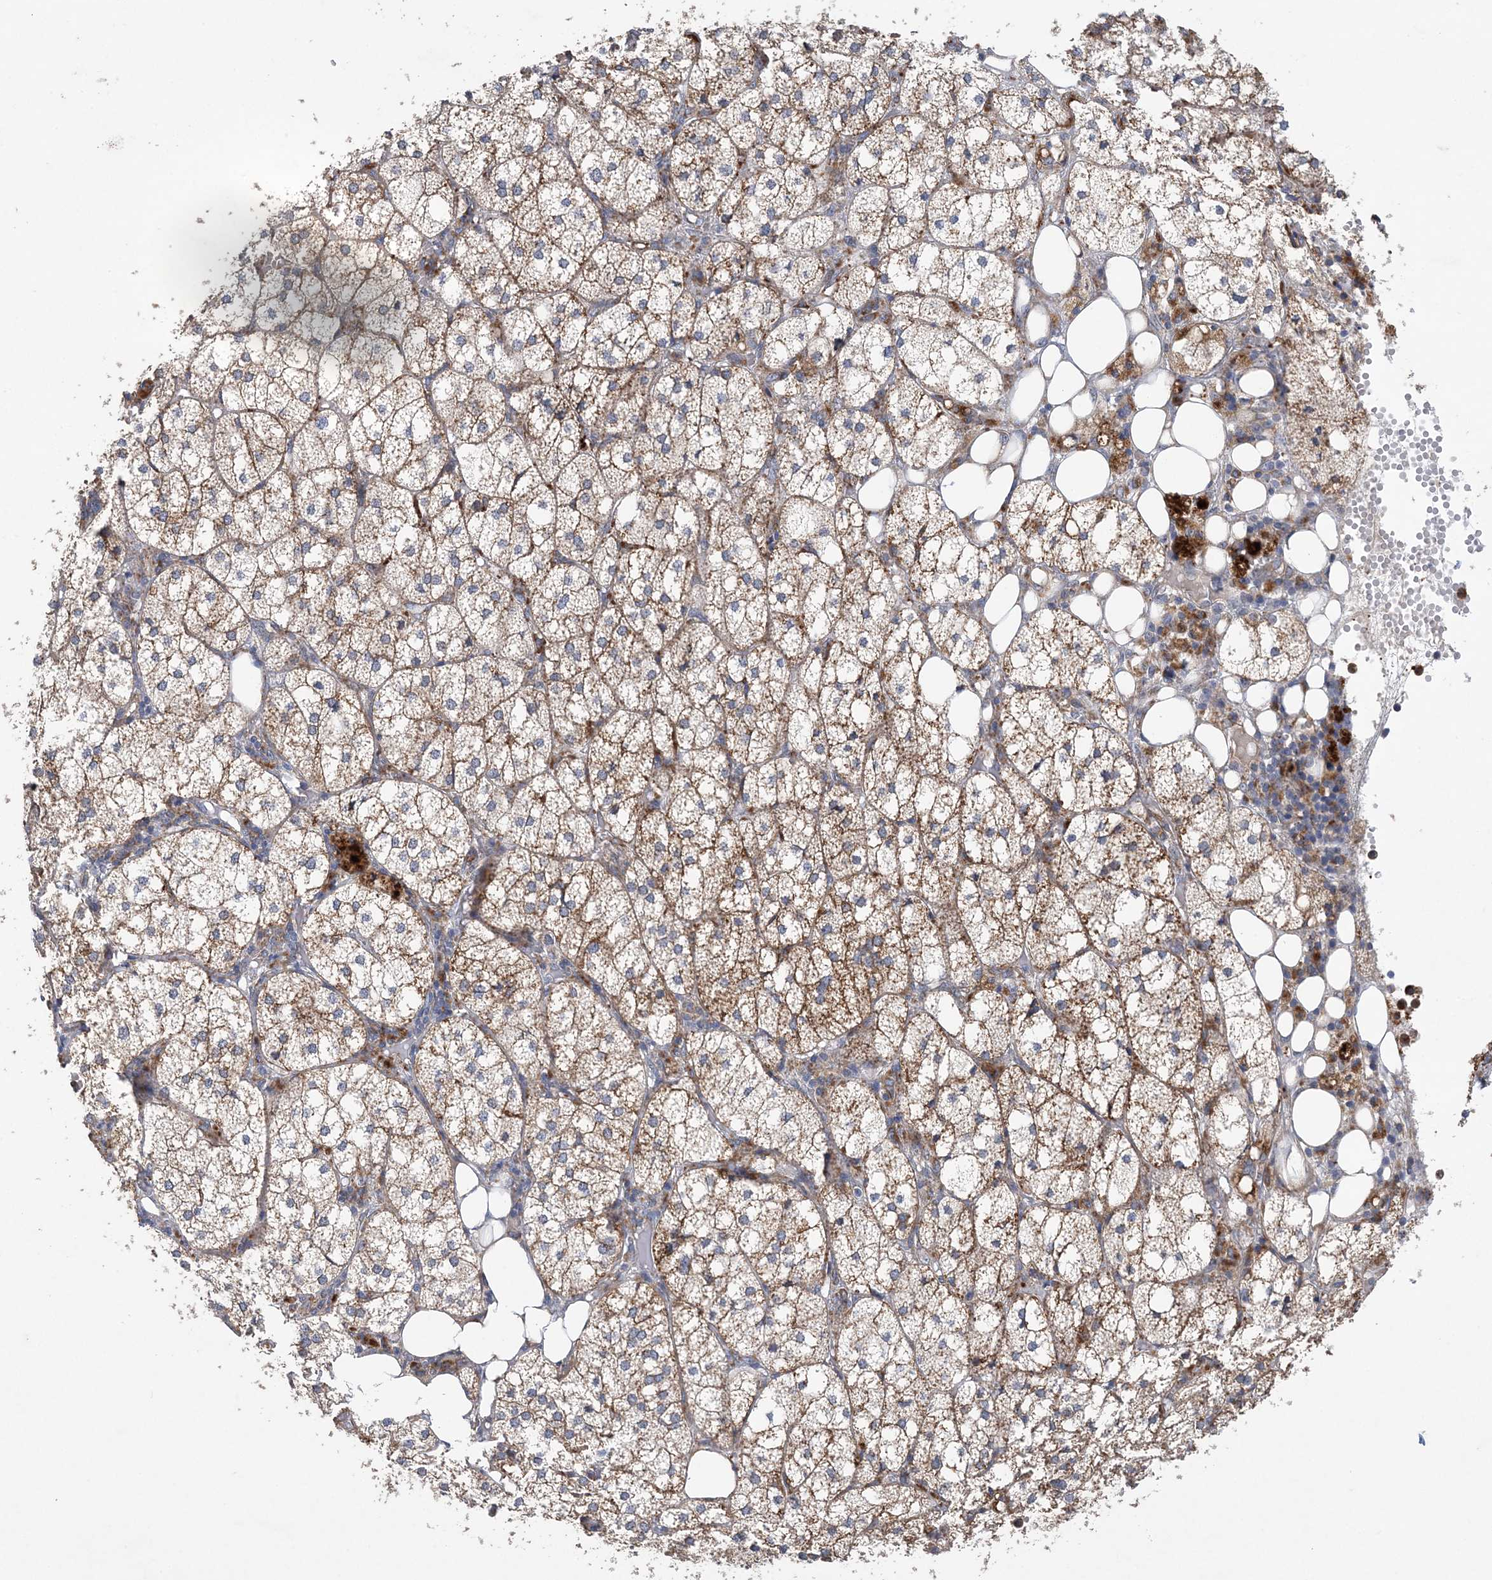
{"staining": {"intensity": "strong", "quantity": "25%-75%", "location": "cytoplasmic/membranous"}, "tissue": "adrenal gland", "cell_type": "Glandular cells", "image_type": "normal", "snomed": [{"axis": "morphology", "description": "Normal tissue, NOS"}, {"axis": "topography", "description": "Adrenal gland"}], "caption": "DAB immunohistochemical staining of unremarkable adrenal gland shows strong cytoplasmic/membranous protein staining in about 25%-75% of glandular cells.", "gene": "PTTG1IP", "patient": {"sex": "female", "age": 61}}